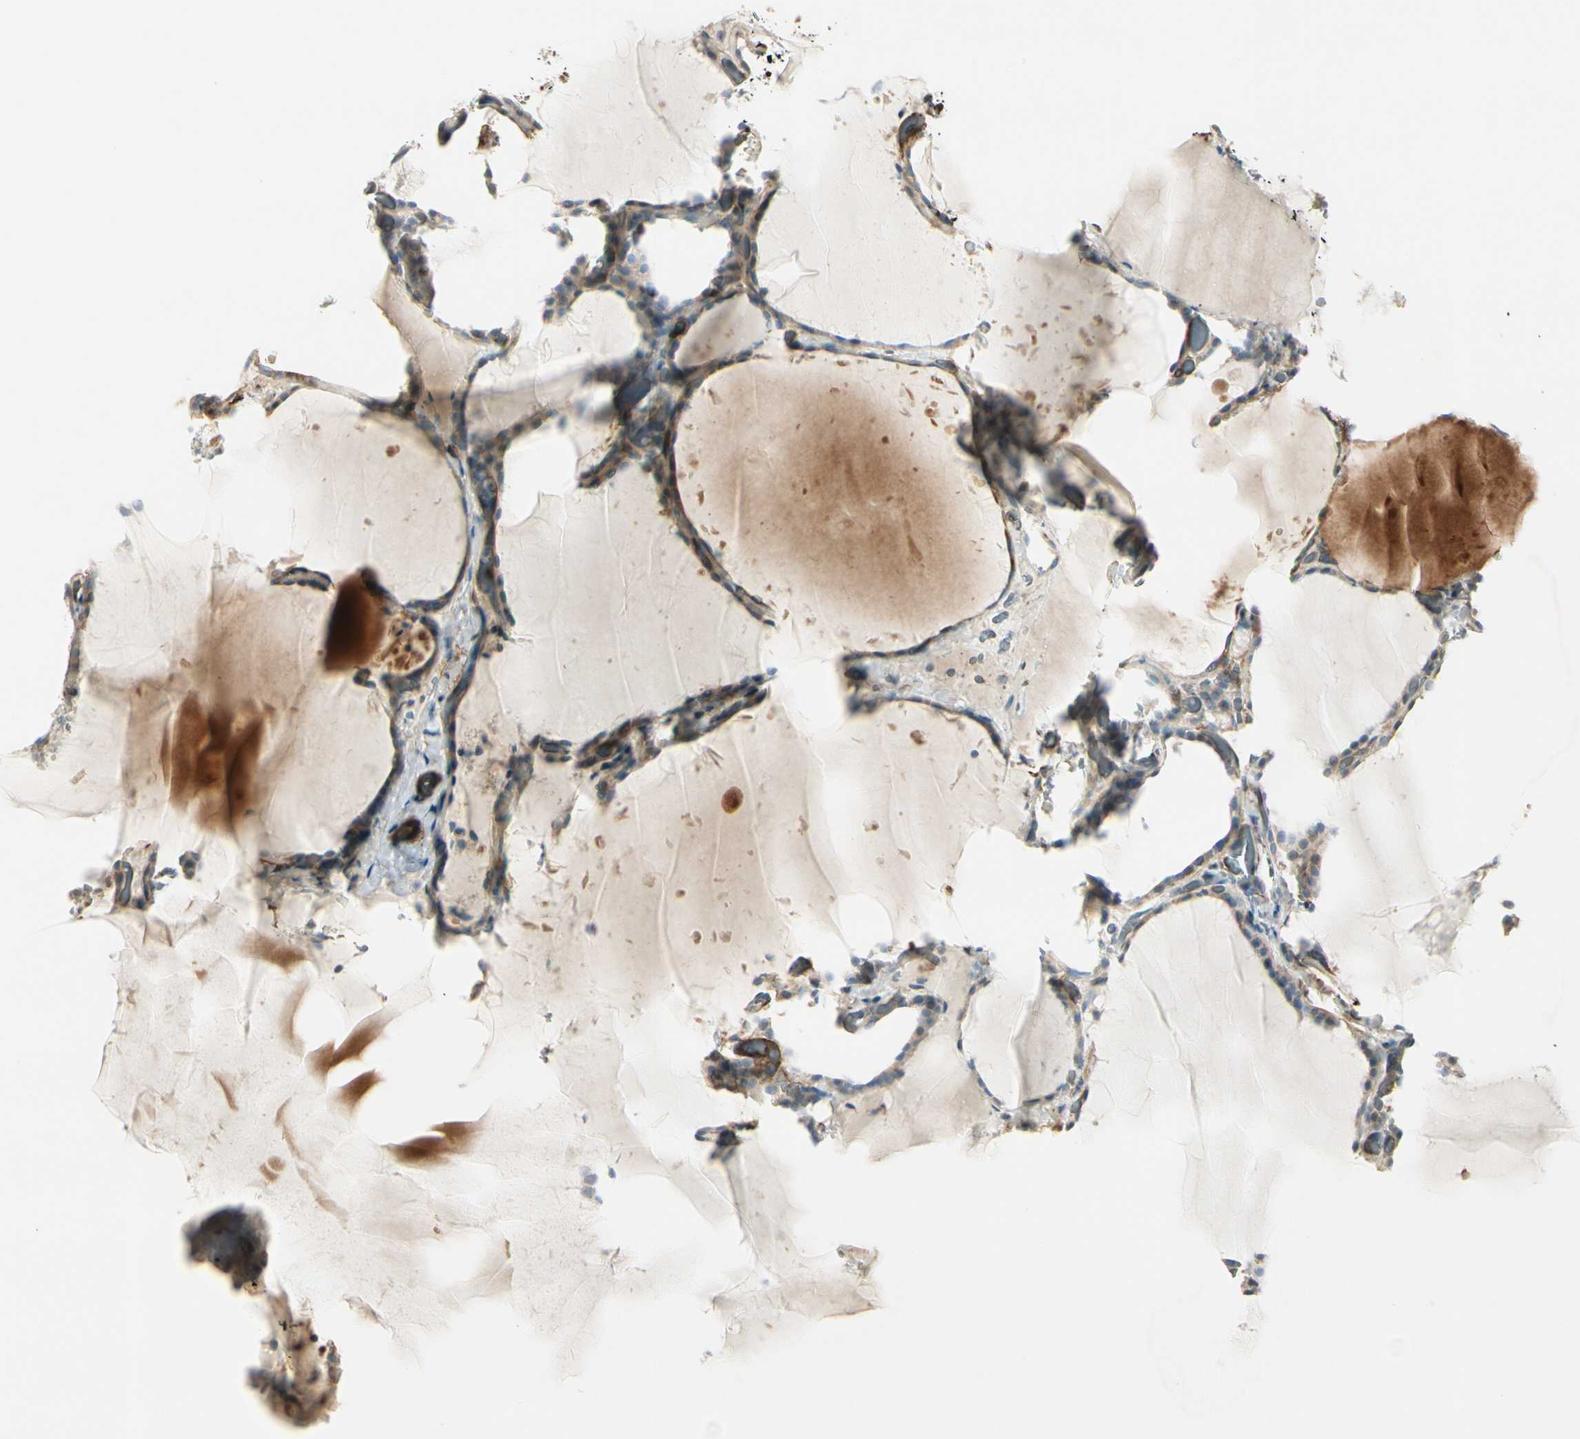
{"staining": {"intensity": "weak", "quantity": "<25%", "location": "cytoplasmic/membranous"}, "tissue": "thyroid gland", "cell_type": "Glandular cells", "image_type": "normal", "snomed": [{"axis": "morphology", "description": "Normal tissue, NOS"}, {"axis": "topography", "description": "Thyroid gland"}], "caption": "Immunohistochemistry photomicrograph of benign thyroid gland stained for a protein (brown), which demonstrates no staining in glandular cells.", "gene": "MCAM", "patient": {"sex": "female", "age": 22}}